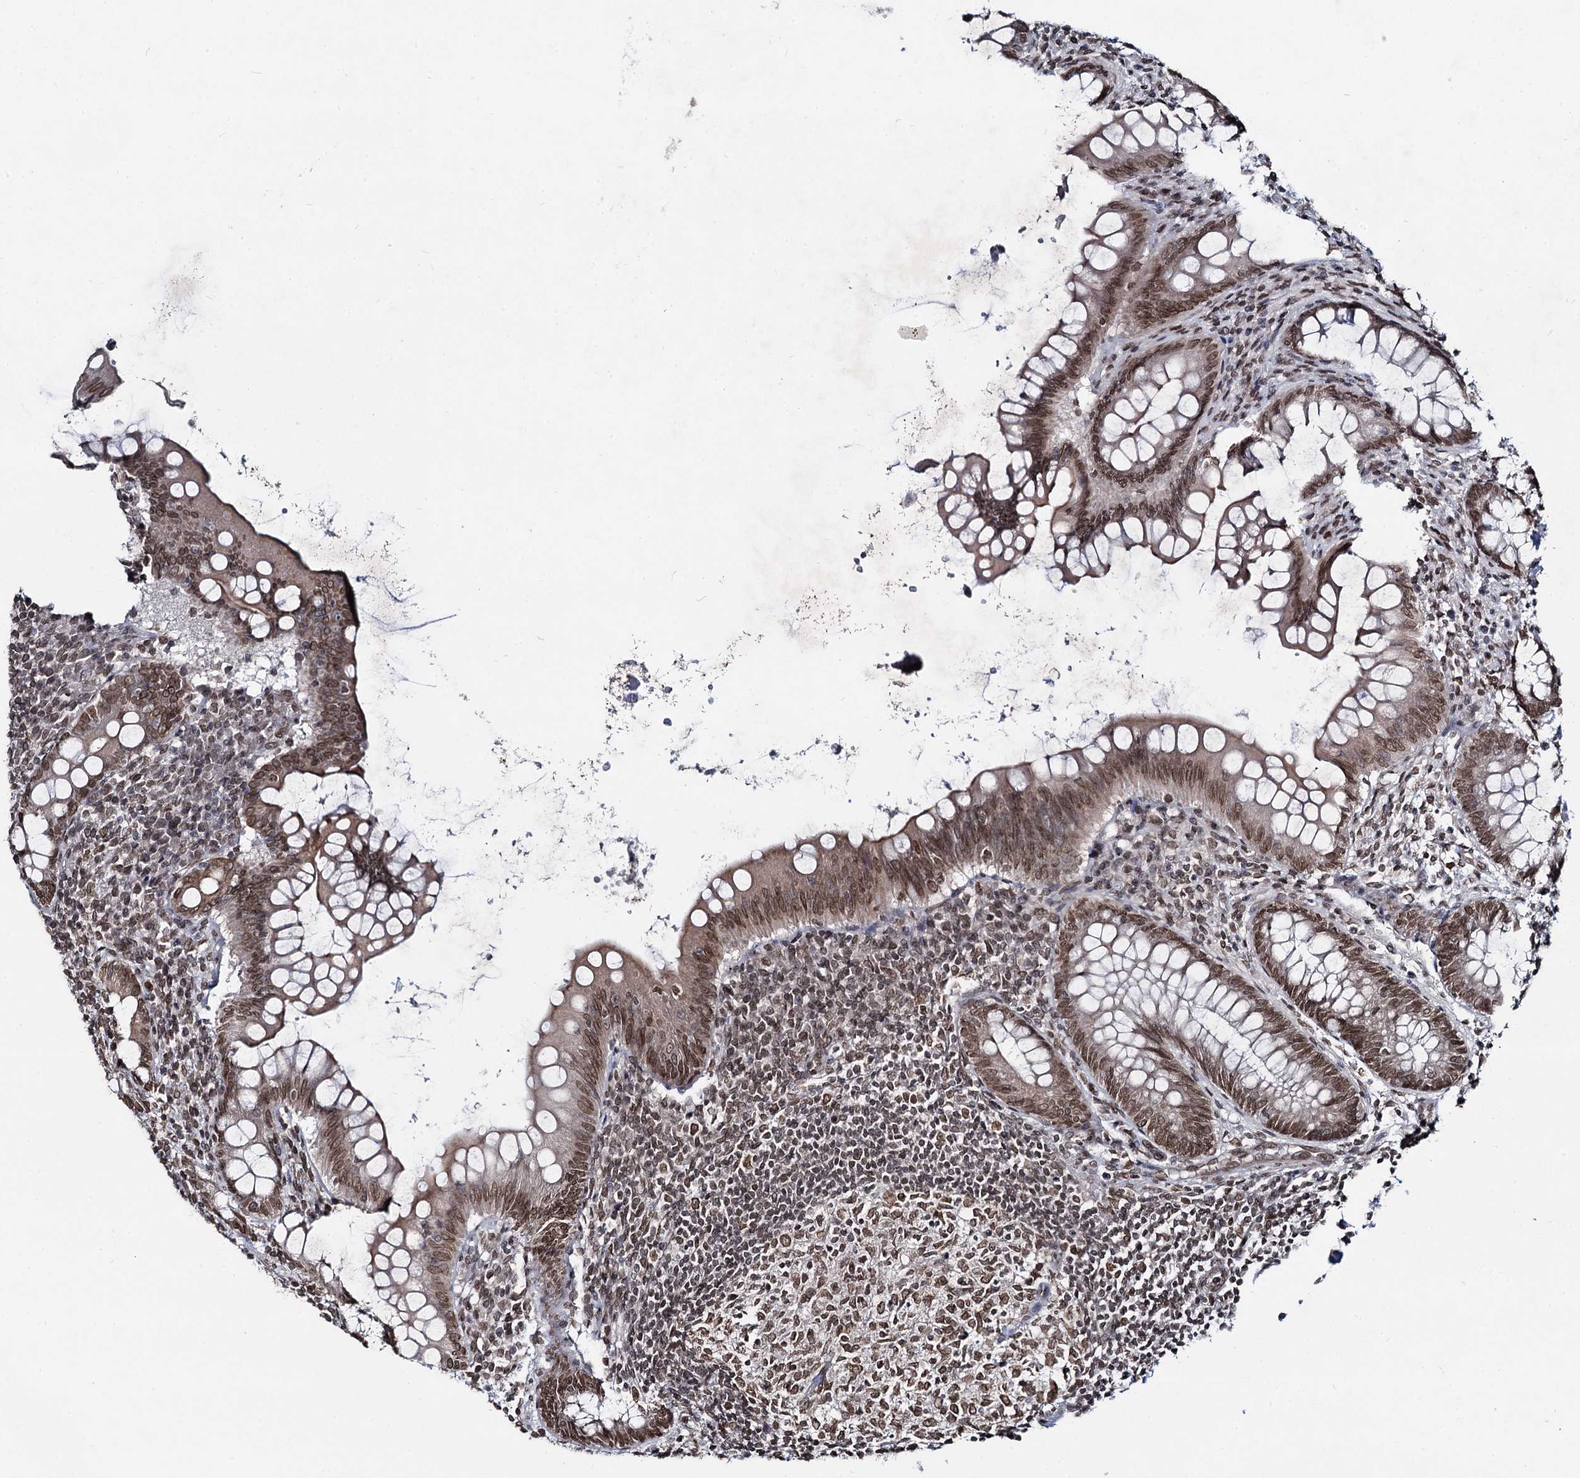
{"staining": {"intensity": "moderate", "quantity": ">75%", "location": "cytoplasmic/membranous,nuclear"}, "tissue": "appendix", "cell_type": "Glandular cells", "image_type": "normal", "snomed": [{"axis": "morphology", "description": "Normal tissue, NOS"}, {"axis": "topography", "description": "Appendix"}], "caption": "Immunohistochemical staining of unremarkable appendix demonstrates moderate cytoplasmic/membranous,nuclear protein positivity in about >75% of glandular cells. (Stains: DAB in brown, nuclei in blue, Microscopy: brightfield microscopy at high magnification).", "gene": "RNF6", "patient": {"sex": "female", "age": 33}}